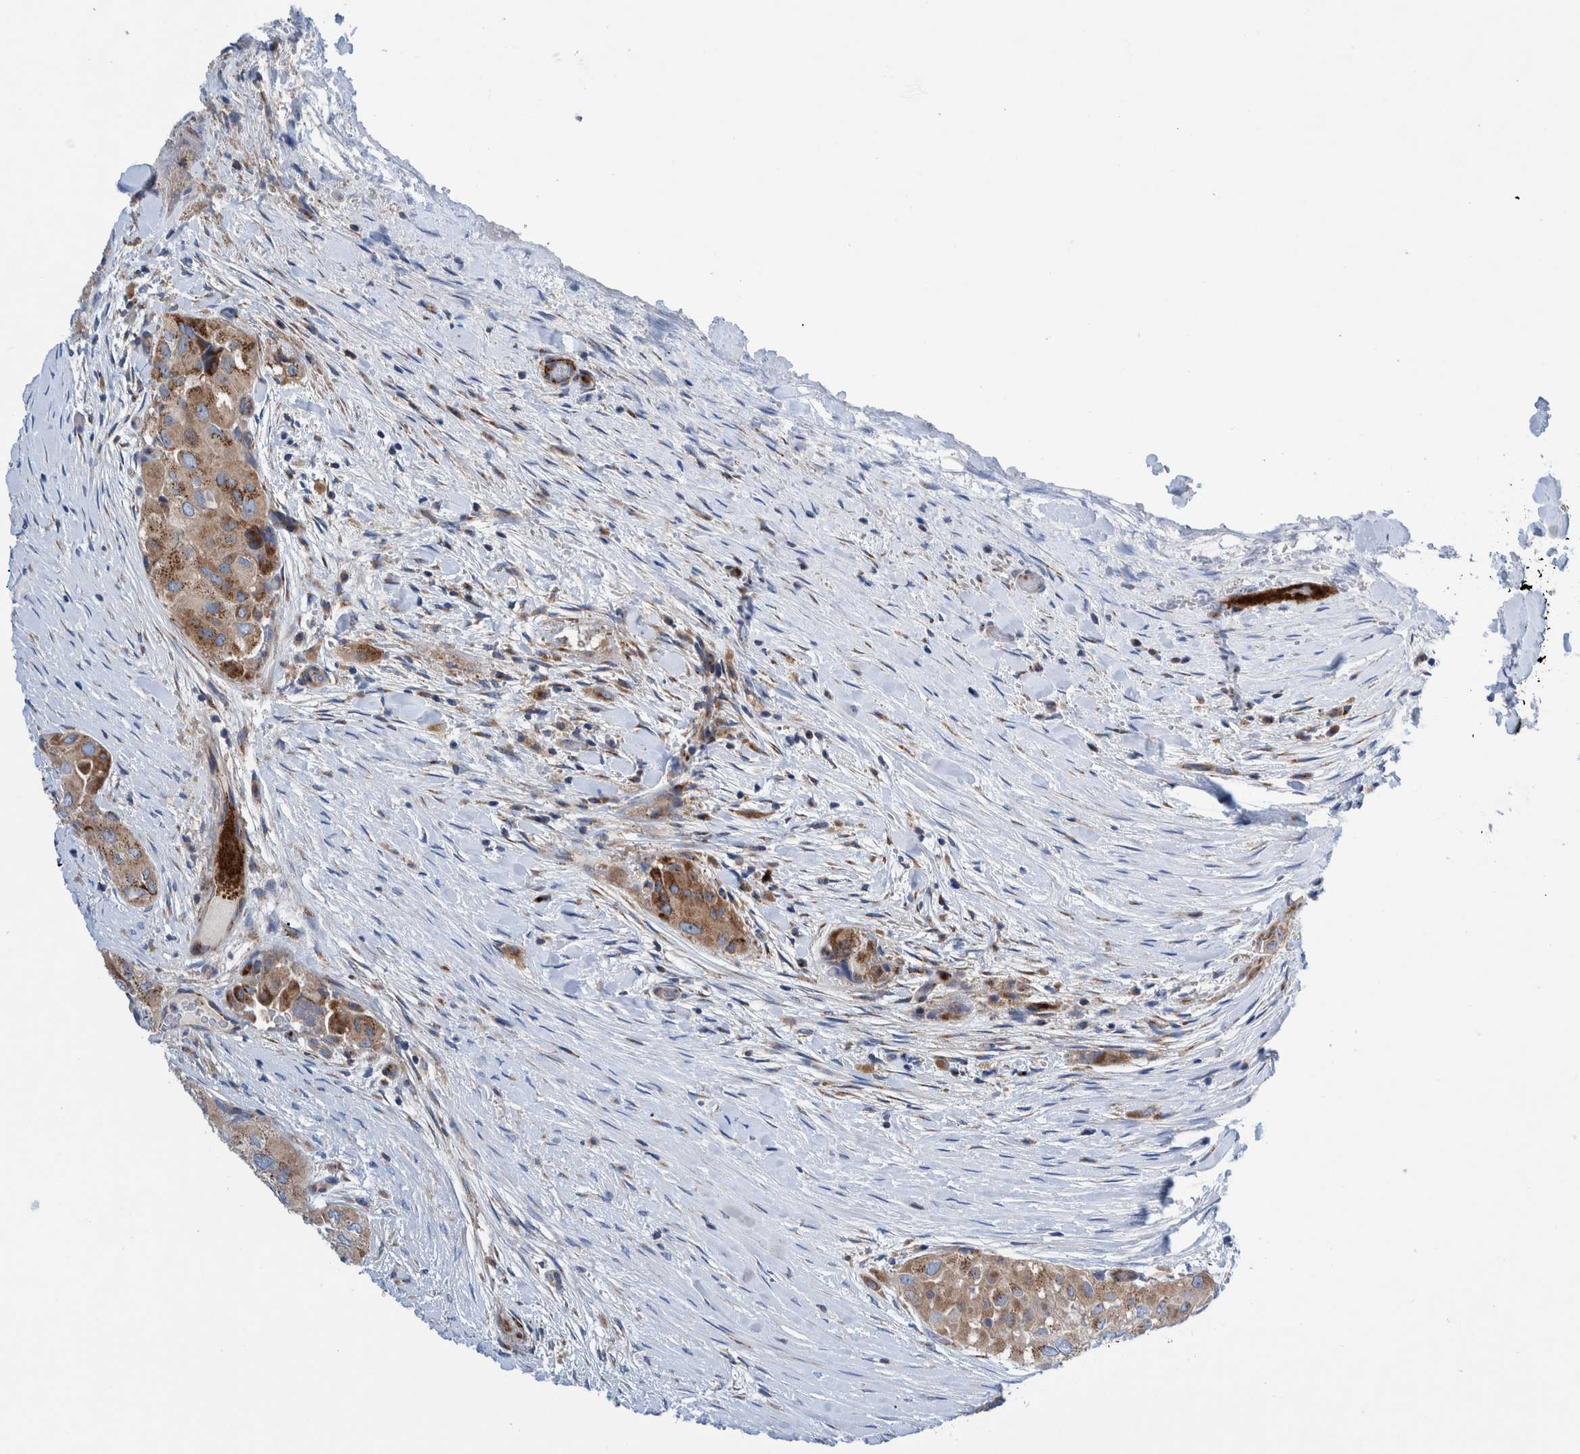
{"staining": {"intensity": "moderate", "quantity": ">75%", "location": "cytoplasmic/membranous"}, "tissue": "thyroid cancer", "cell_type": "Tumor cells", "image_type": "cancer", "snomed": [{"axis": "morphology", "description": "Papillary adenocarcinoma, NOS"}, {"axis": "topography", "description": "Thyroid gland"}], "caption": "Immunohistochemistry (IHC) staining of thyroid papillary adenocarcinoma, which demonstrates medium levels of moderate cytoplasmic/membranous positivity in about >75% of tumor cells indicating moderate cytoplasmic/membranous protein positivity. The staining was performed using DAB (3,3'-diaminobenzidine) (brown) for protein detection and nuclei were counterstained in hematoxylin (blue).", "gene": "TRIM58", "patient": {"sex": "female", "age": 59}}